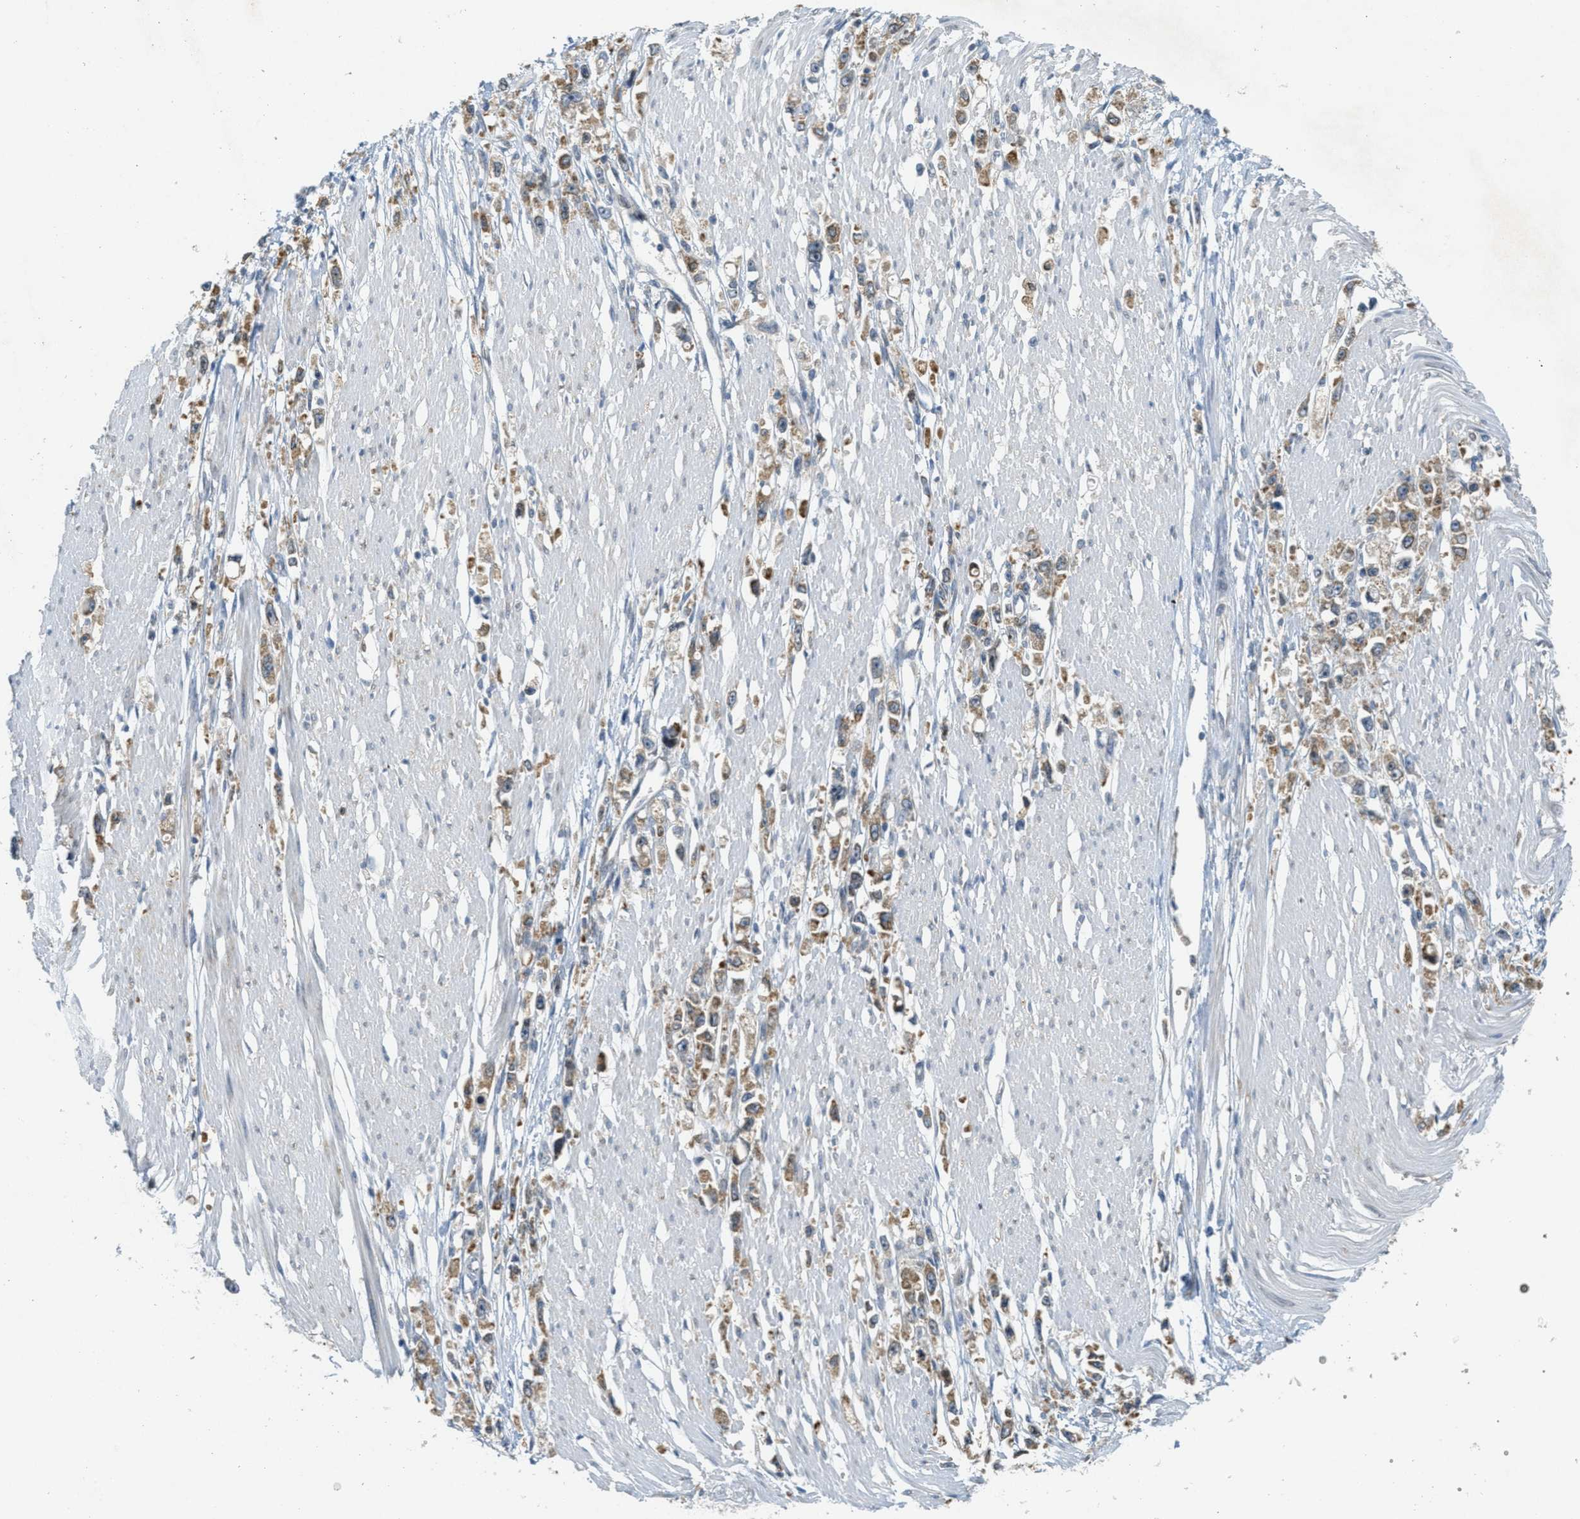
{"staining": {"intensity": "moderate", "quantity": ">75%", "location": "cytoplasmic/membranous"}, "tissue": "stomach cancer", "cell_type": "Tumor cells", "image_type": "cancer", "snomed": [{"axis": "morphology", "description": "Adenocarcinoma, NOS"}, {"axis": "topography", "description": "Stomach"}], "caption": "An image of stomach cancer stained for a protein exhibits moderate cytoplasmic/membranous brown staining in tumor cells. (DAB (3,3'-diaminobenzidine) = brown stain, brightfield microscopy at high magnification).", "gene": "SIGMAR1", "patient": {"sex": "female", "age": 59}}